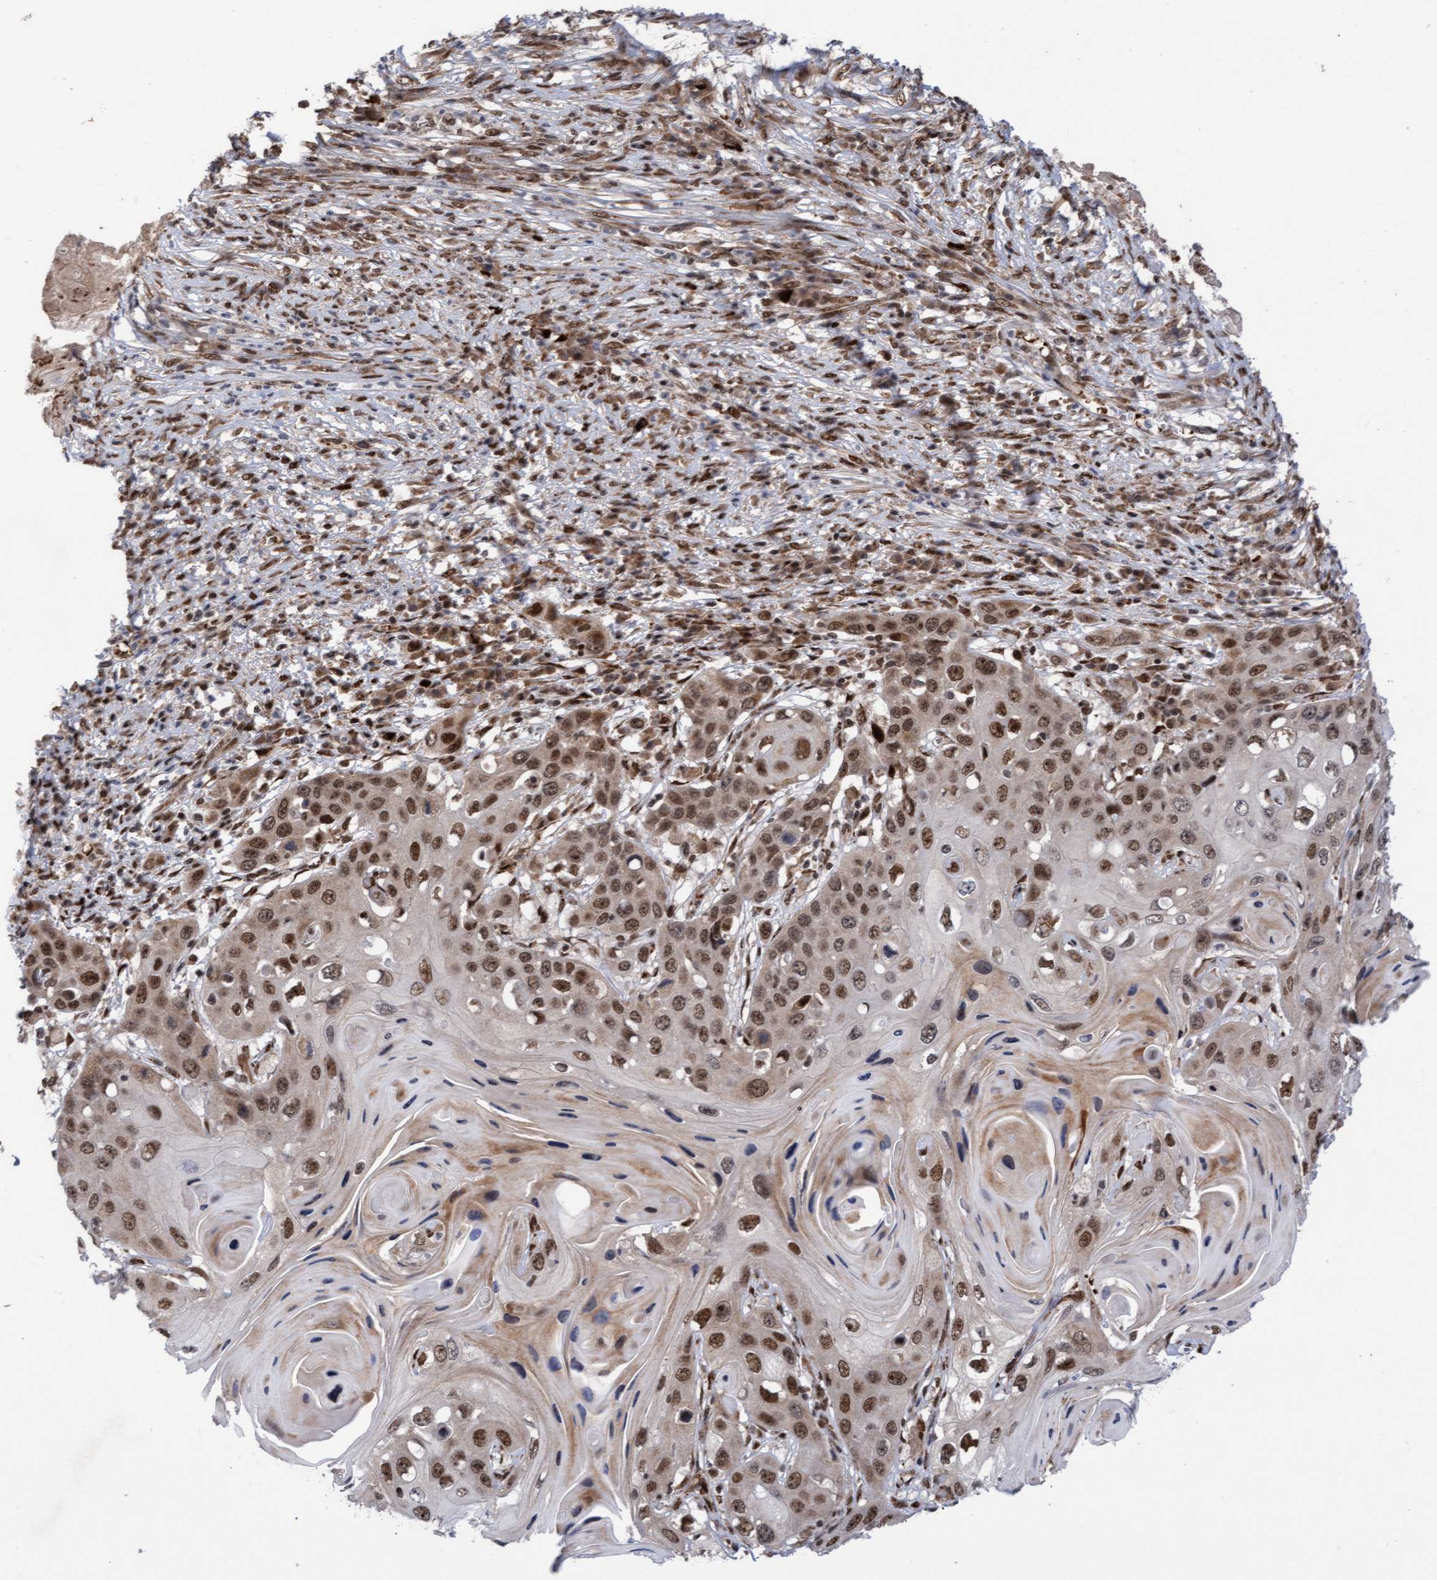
{"staining": {"intensity": "moderate", "quantity": ">75%", "location": "cytoplasmic/membranous,nuclear"}, "tissue": "skin cancer", "cell_type": "Tumor cells", "image_type": "cancer", "snomed": [{"axis": "morphology", "description": "Squamous cell carcinoma, NOS"}, {"axis": "topography", "description": "Skin"}], "caption": "Immunohistochemical staining of squamous cell carcinoma (skin) displays medium levels of moderate cytoplasmic/membranous and nuclear protein expression in about >75% of tumor cells.", "gene": "TANC2", "patient": {"sex": "male", "age": 55}}